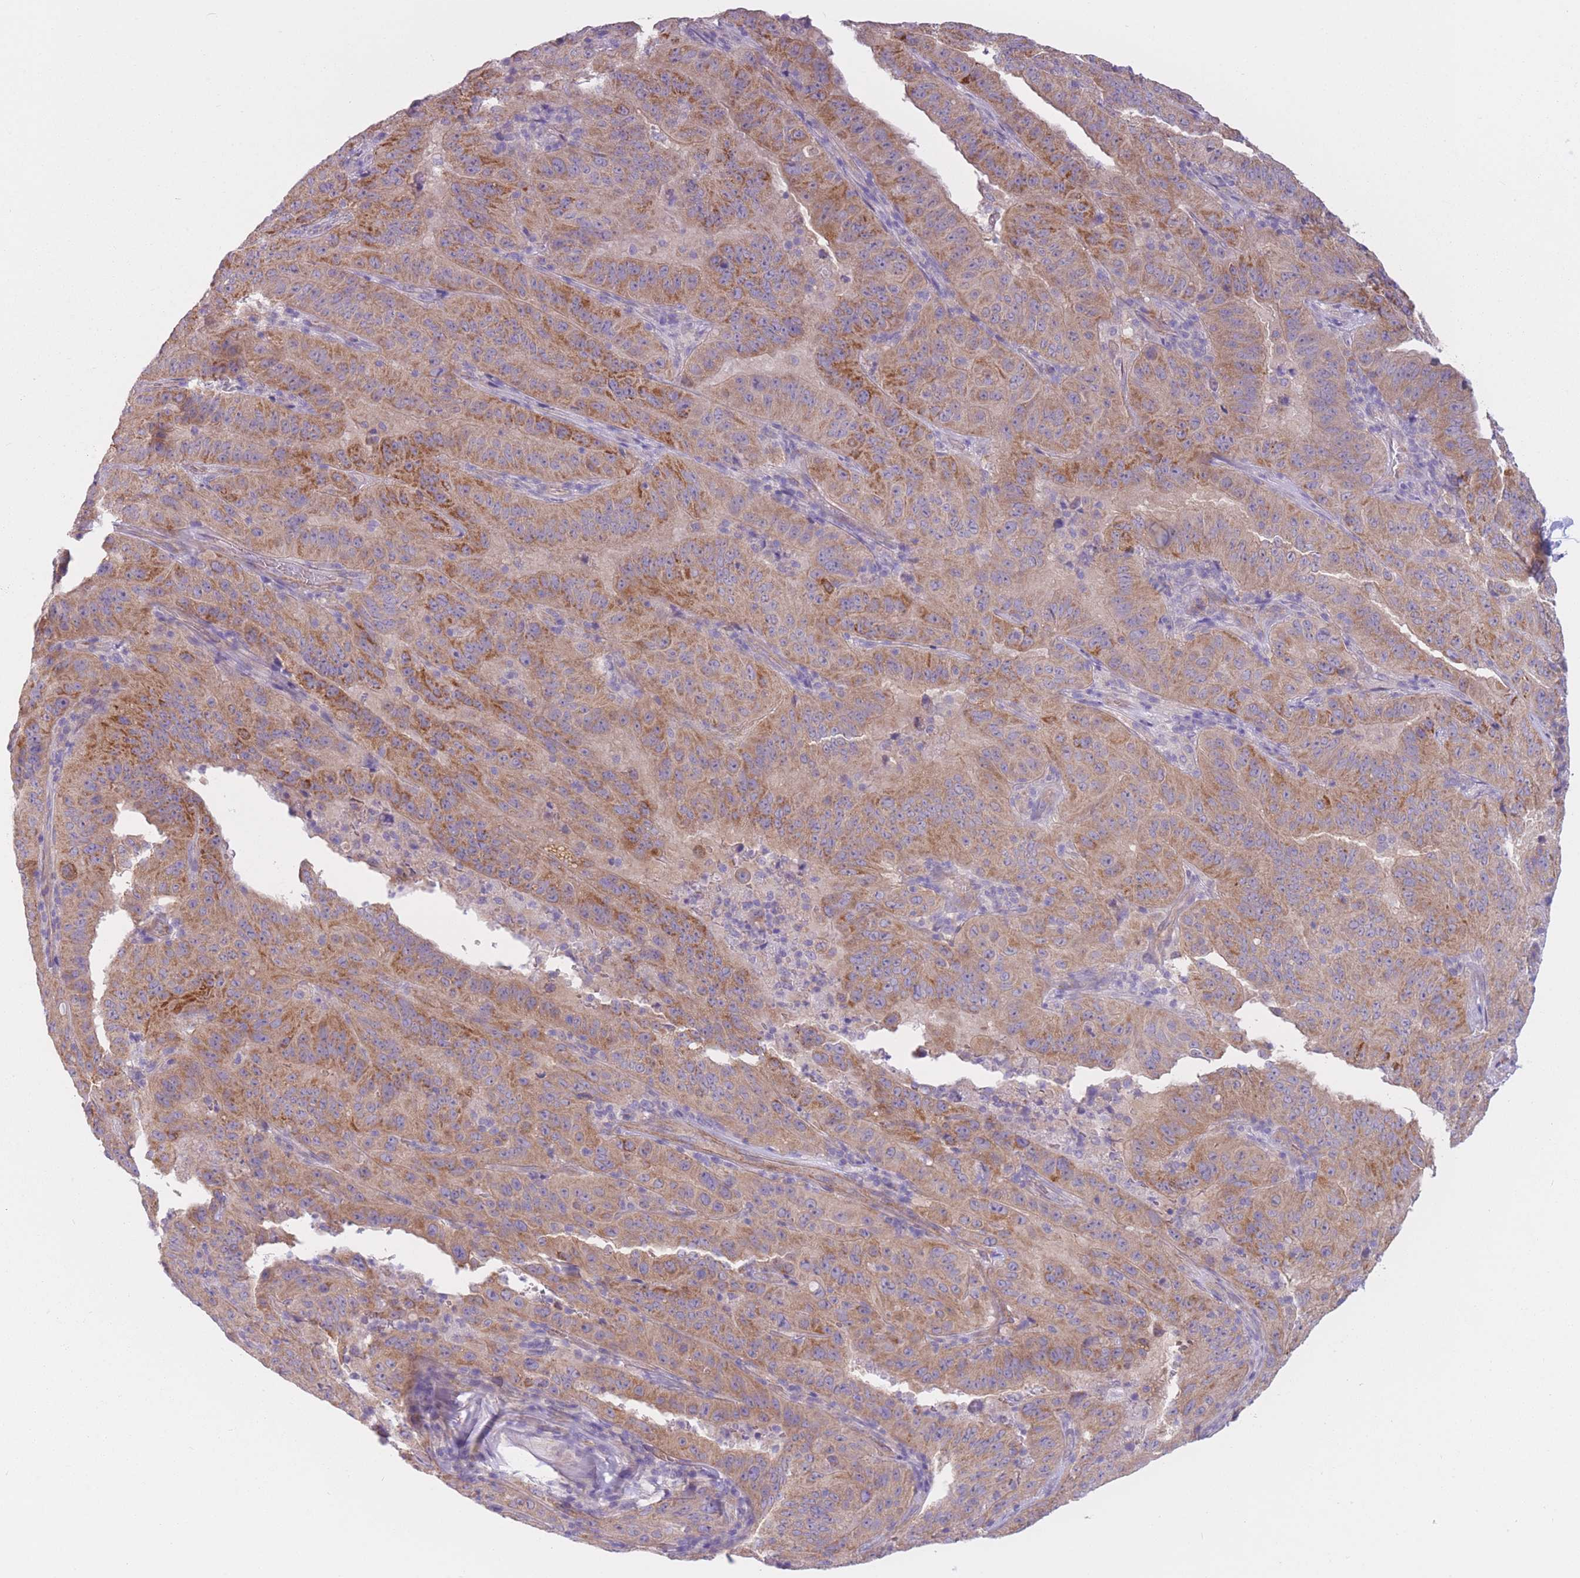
{"staining": {"intensity": "moderate", "quantity": ">75%", "location": "cytoplasmic/membranous"}, "tissue": "pancreatic cancer", "cell_type": "Tumor cells", "image_type": "cancer", "snomed": [{"axis": "morphology", "description": "Adenocarcinoma, NOS"}, {"axis": "topography", "description": "Pancreas"}], "caption": "This image reveals immunohistochemistry staining of human pancreatic adenocarcinoma, with medium moderate cytoplasmic/membranous expression in about >75% of tumor cells.", "gene": "SERPINB3", "patient": {"sex": "male", "age": 63}}